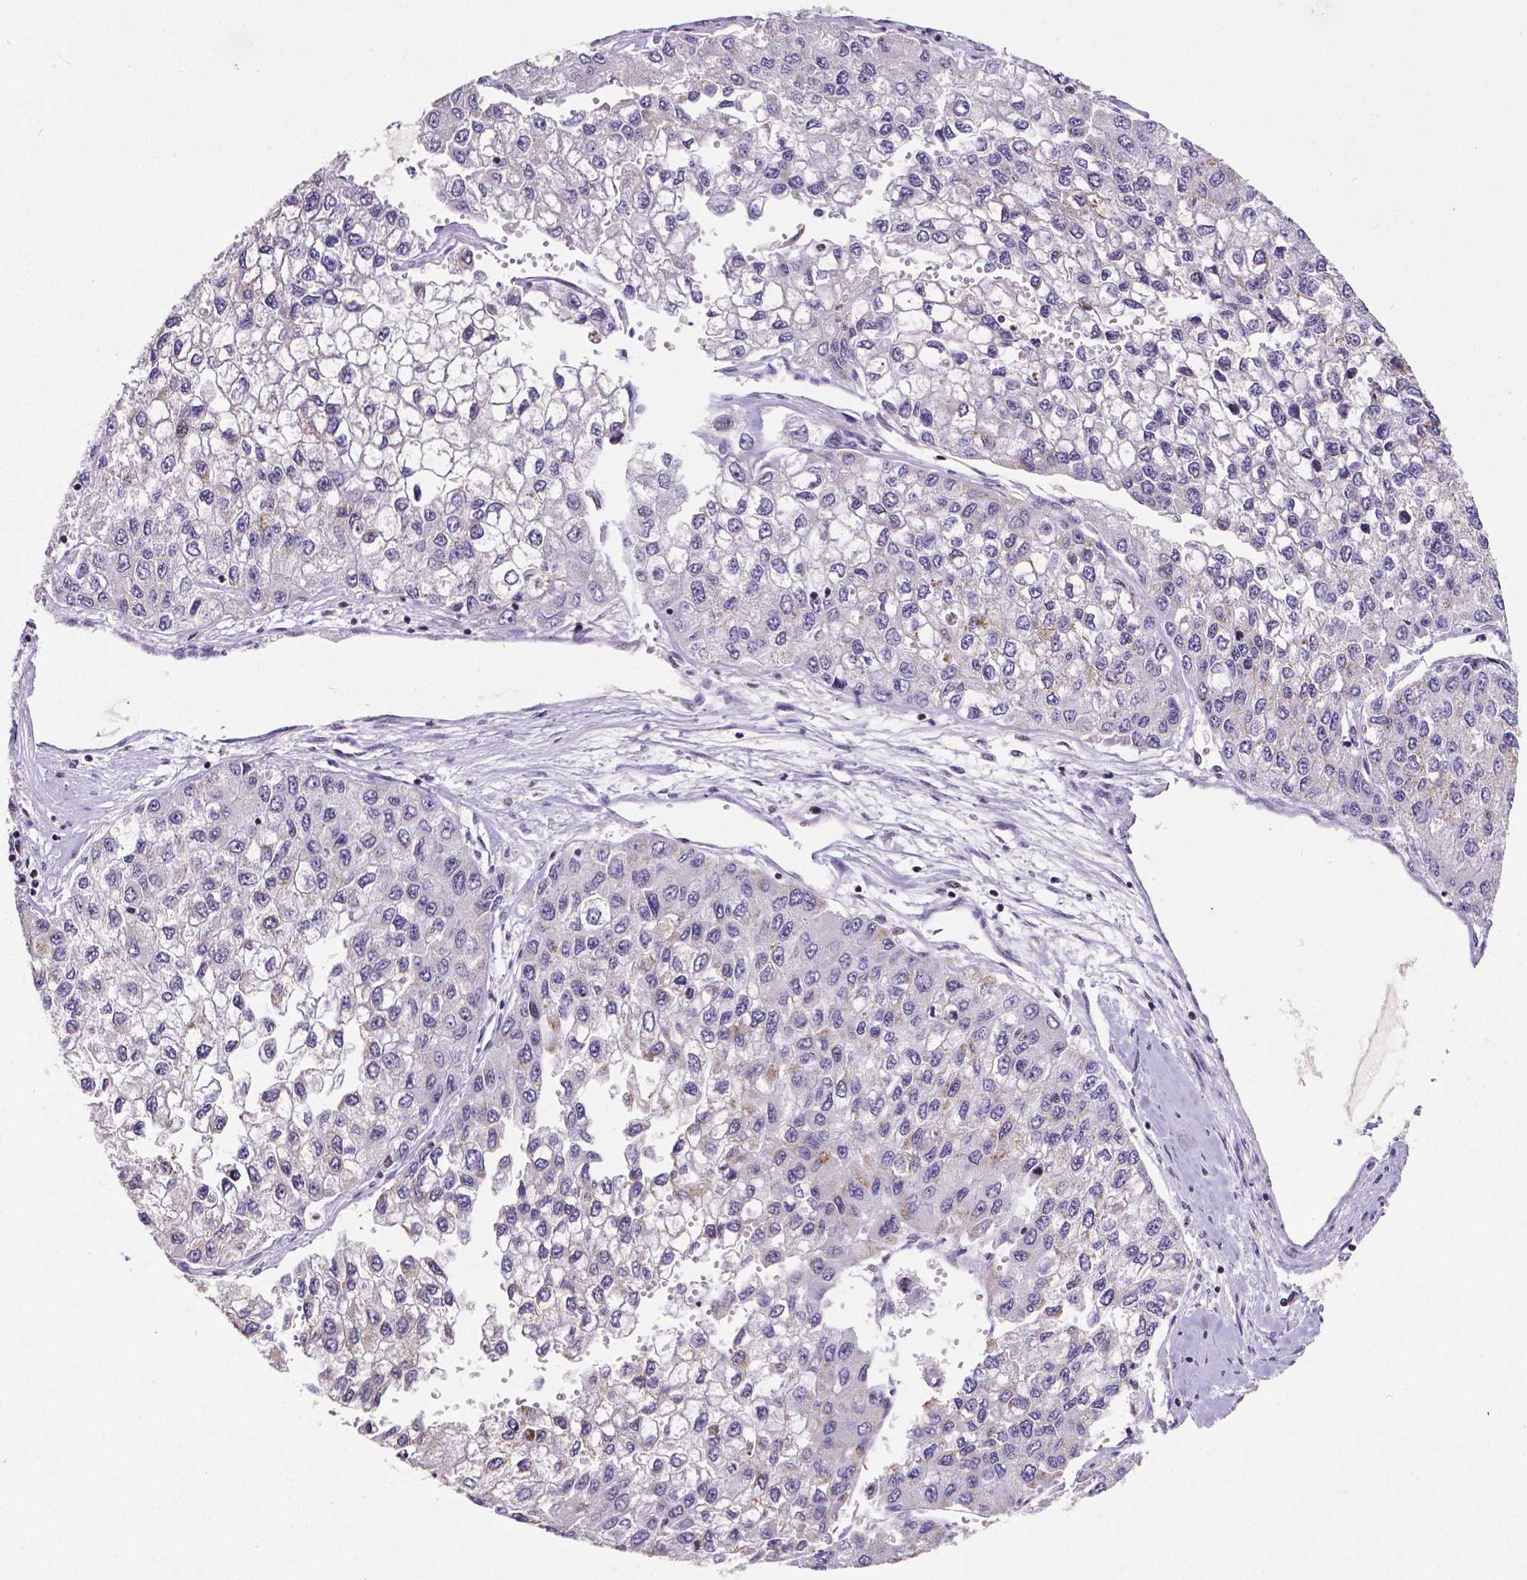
{"staining": {"intensity": "weak", "quantity": "<25%", "location": "cytoplasmic/membranous"}, "tissue": "liver cancer", "cell_type": "Tumor cells", "image_type": "cancer", "snomed": [{"axis": "morphology", "description": "Carcinoma, Hepatocellular, NOS"}, {"axis": "topography", "description": "Liver"}], "caption": "The photomicrograph exhibits no significant expression in tumor cells of liver hepatocellular carcinoma.", "gene": "CTCF", "patient": {"sex": "female", "age": 66}}